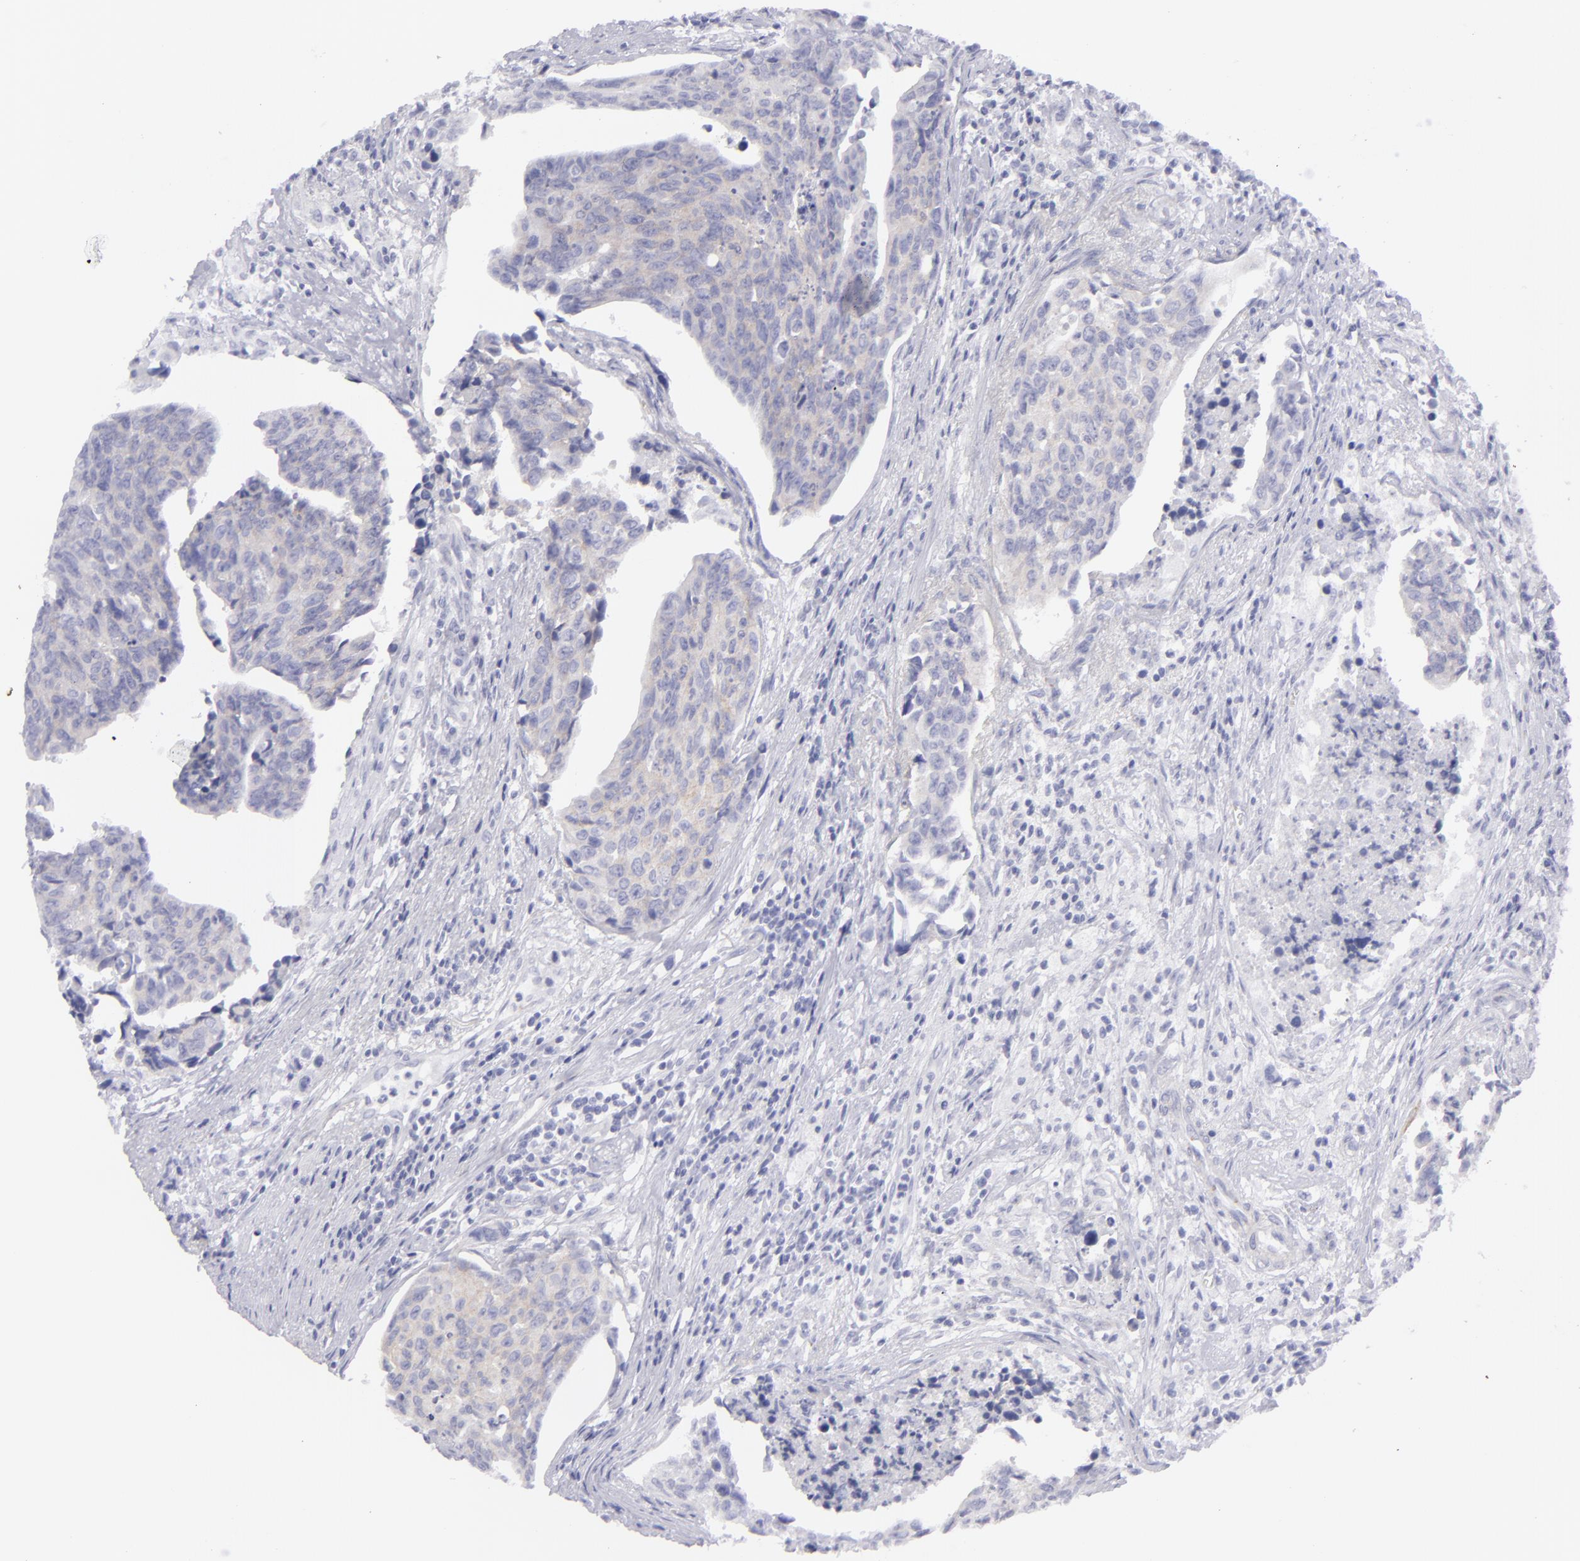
{"staining": {"intensity": "weak", "quantity": ">75%", "location": "cytoplasmic/membranous"}, "tissue": "urothelial cancer", "cell_type": "Tumor cells", "image_type": "cancer", "snomed": [{"axis": "morphology", "description": "Urothelial carcinoma, High grade"}, {"axis": "topography", "description": "Urinary bladder"}], "caption": "High-grade urothelial carcinoma stained for a protein demonstrates weak cytoplasmic/membranous positivity in tumor cells. The protein is stained brown, and the nuclei are stained in blue (DAB (3,3'-diaminobenzidine) IHC with brightfield microscopy, high magnification).", "gene": "DLG4", "patient": {"sex": "male", "age": 81}}